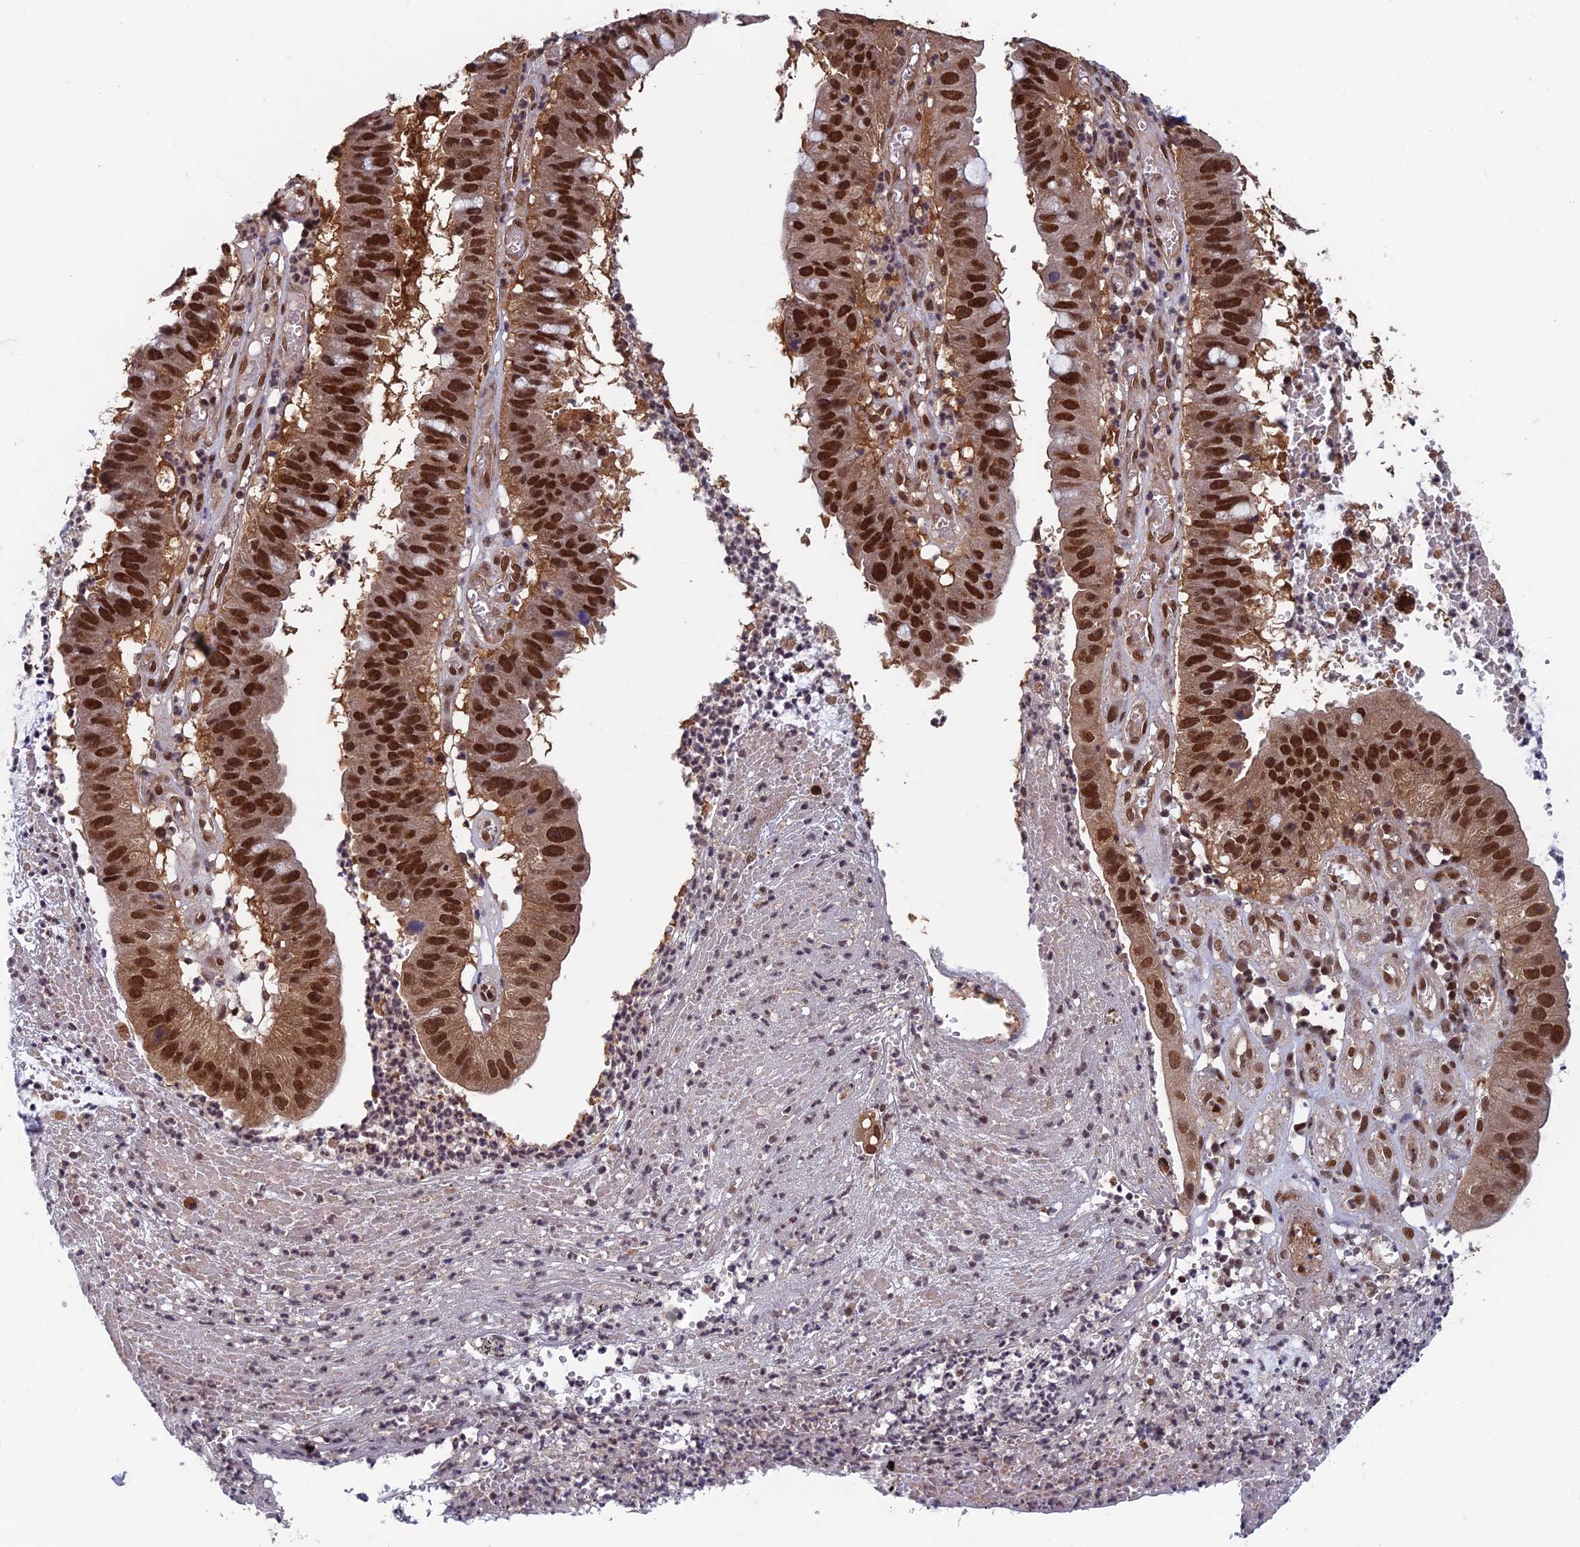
{"staining": {"intensity": "strong", "quantity": ">75%", "location": "nuclear"}, "tissue": "stomach cancer", "cell_type": "Tumor cells", "image_type": "cancer", "snomed": [{"axis": "morphology", "description": "Adenocarcinoma, NOS"}, {"axis": "topography", "description": "Stomach"}], "caption": "DAB (3,3'-diaminobenzidine) immunohistochemical staining of human stomach adenocarcinoma displays strong nuclear protein staining in approximately >75% of tumor cells. (Stains: DAB in brown, nuclei in blue, Microscopy: brightfield microscopy at high magnification).", "gene": "FAM53C", "patient": {"sex": "male", "age": 59}}